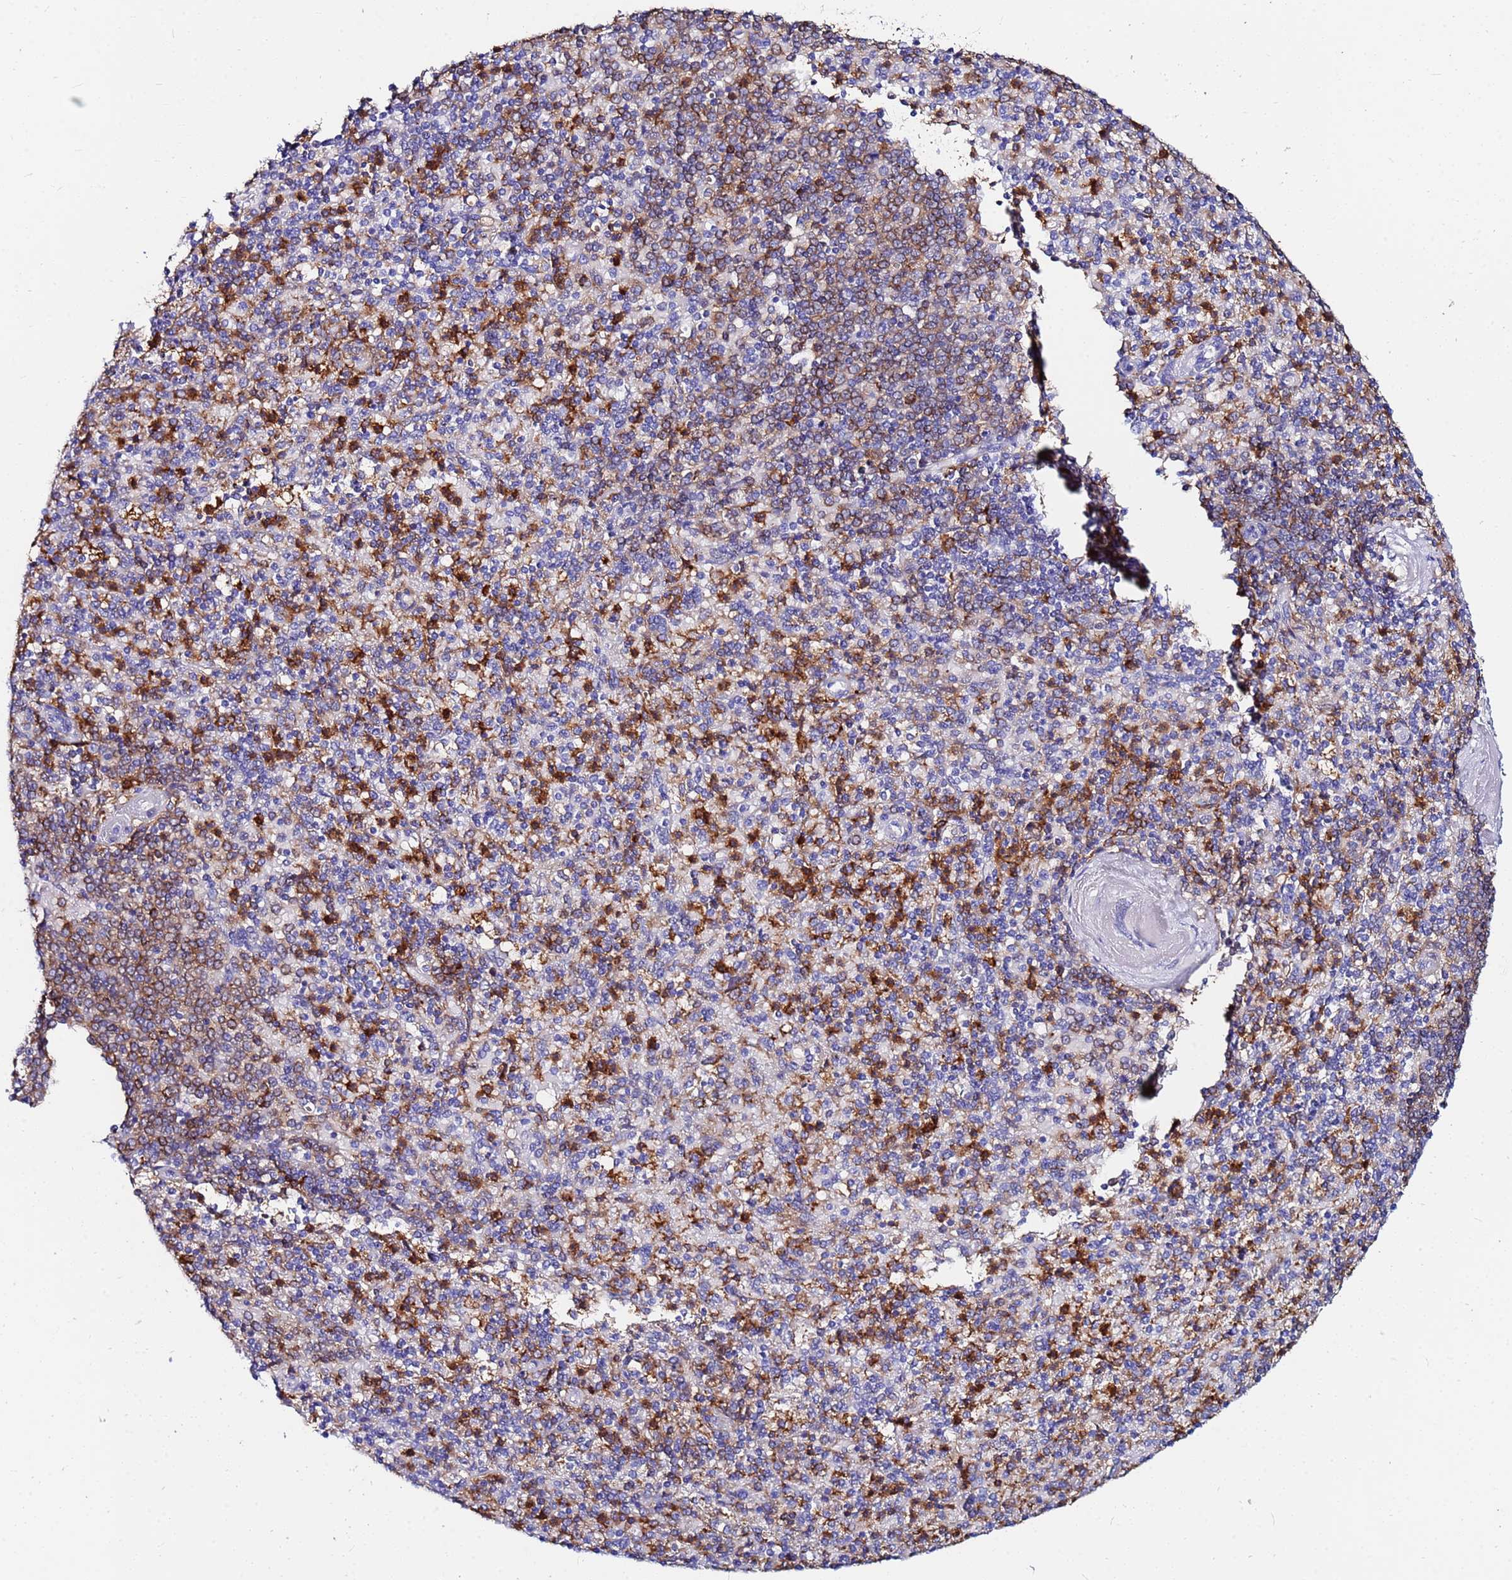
{"staining": {"intensity": "strong", "quantity": "<25%", "location": "cytoplasmic/membranous"}, "tissue": "spleen", "cell_type": "Cells in red pulp", "image_type": "normal", "snomed": [{"axis": "morphology", "description": "Normal tissue, NOS"}, {"axis": "topography", "description": "Spleen"}], "caption": "Immunohistochemical staining of normal human spleen reveals strong cytoplasmic/membranous protein positivity in about <25% of cells in red pulp.", "gene": "BASP1", "patient": {"sex": "male", "age": 82}}